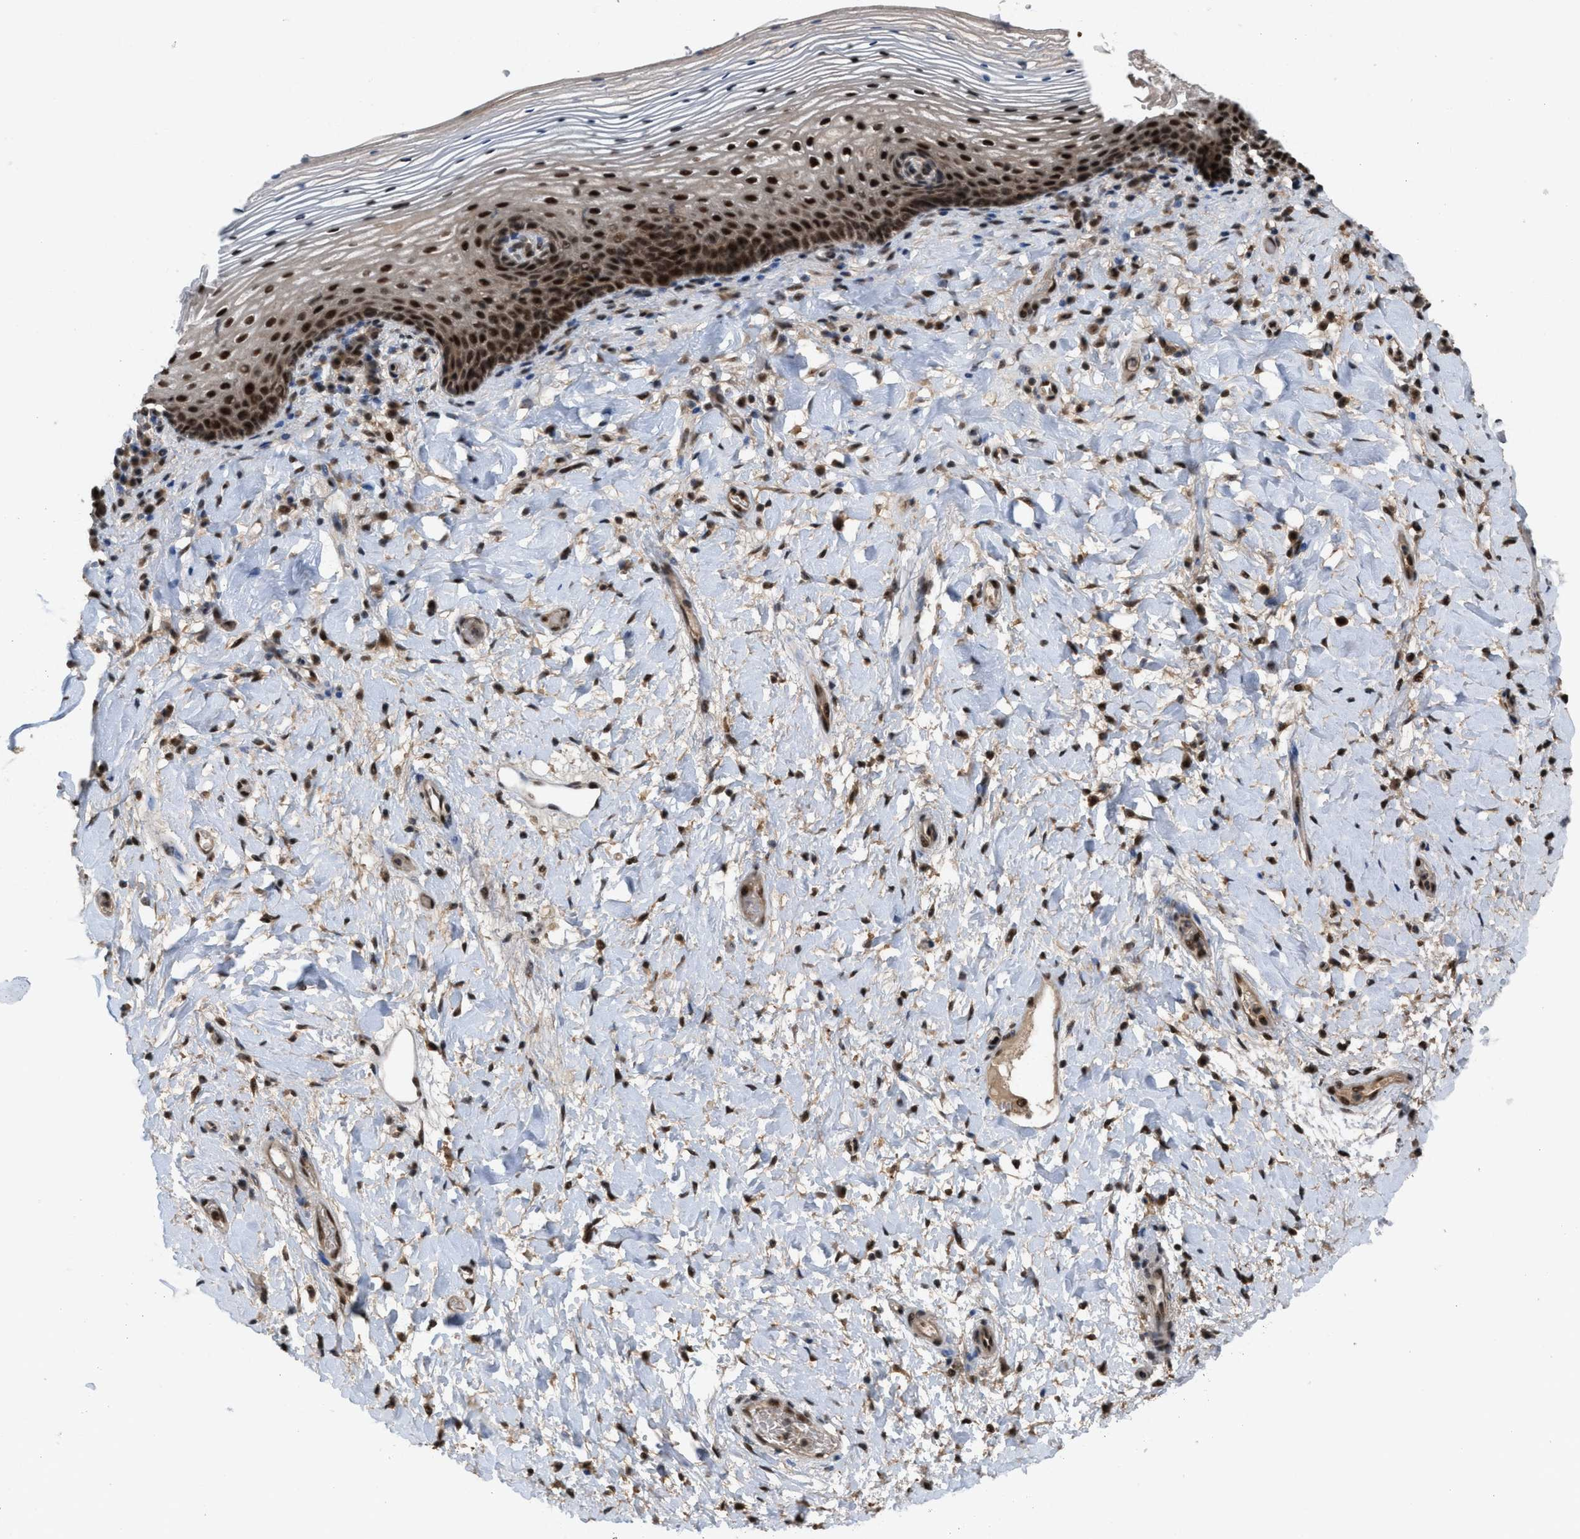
{"staining": {"intensity": "strong", "quantity": ">75%", "location": "nuclear"}, "tissue": "vagina", "cell_type": "Squamous epithelial cells", "image_type": "normal", "snomed": [{"axis": "morphology", "description": "Normal tissue, NOS"}, {"axis": "topography", "description": "Vagina"}], "caption": "Immunohistochemistry (IHC) photomicrograph of unremarkable vagina stained for a protein (brown), which shows high levels of strong nuclear positivity in about >75% of squamous epithelial cells.", "gene": "PRPF4", "patient": {"sex": "female", "age": 60}}